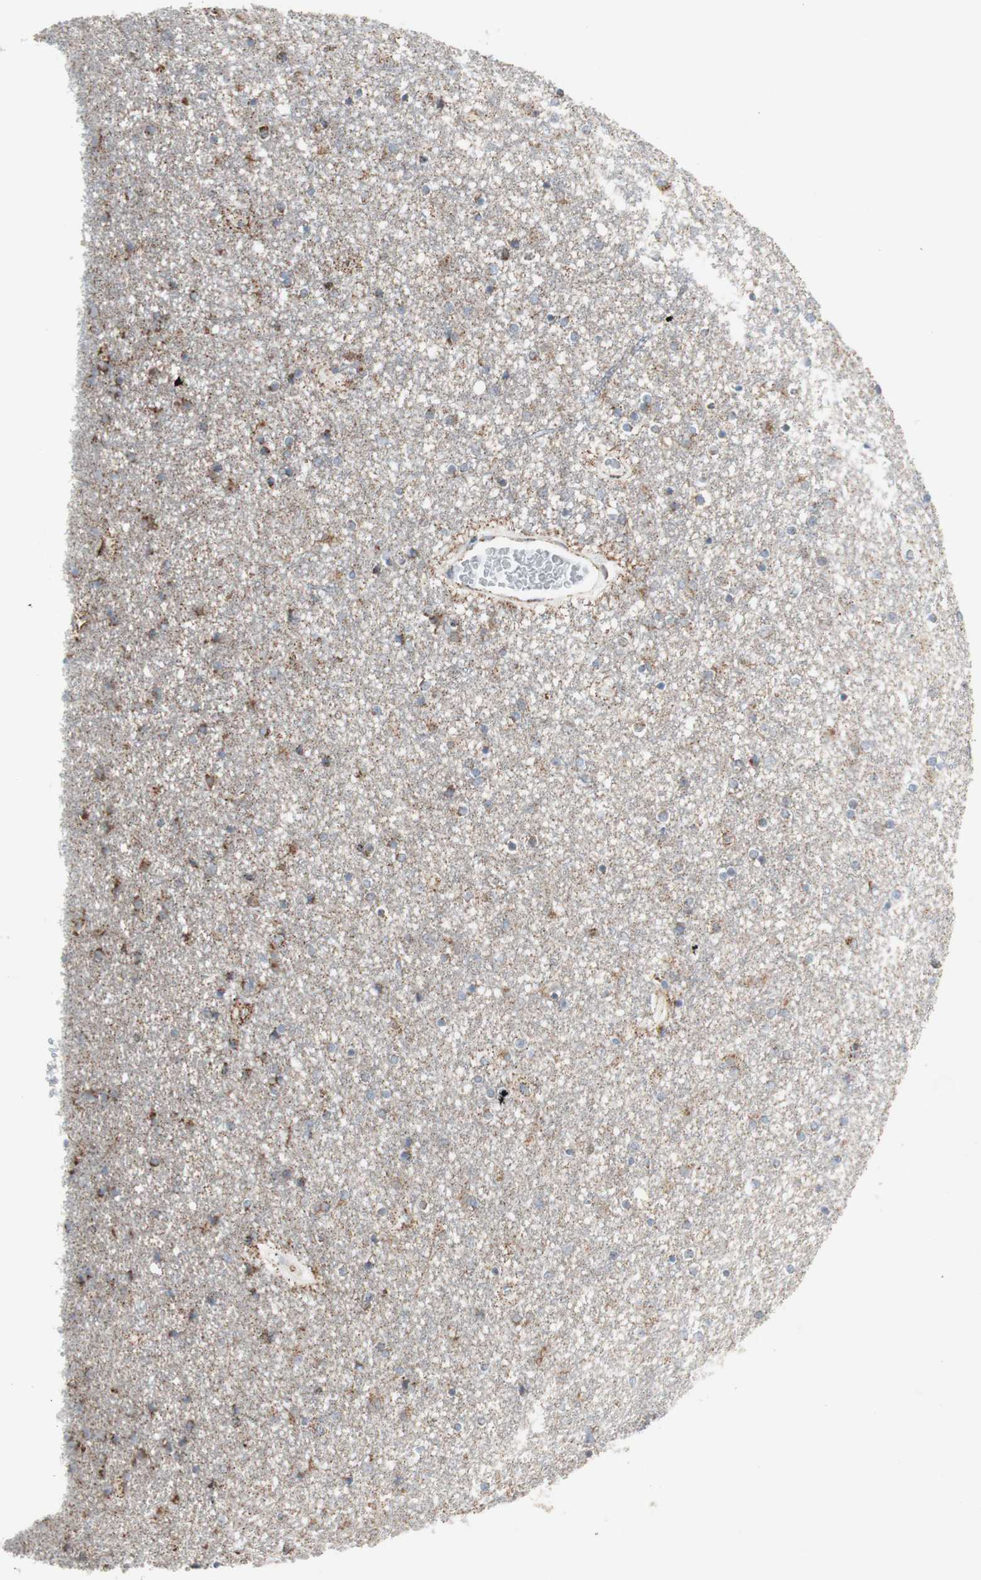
{"staining": {"intensity": "weak", "quantity": "25%-75%", "location": "cytoplasmic/membranous"}, "tissue": "caudate", "cell_type": "Glial cells", "image_type": "normal", "snomed": [{"axis": "morphology", "description": "Normal tissue, NOS"}, {"axis": "topography", "description": "Lateral ventricle wall"}], "caption": "Immunohistochemistry (IHC) photomicrograph of normal human caudate stained for a protein (brown), which demonstrates low levels of weak cytoplasmic/membranous staining in approximately 25%-75% of glial cells.", "gene": "C3orf52", "patient": {"sex": "female", "age": 54}}